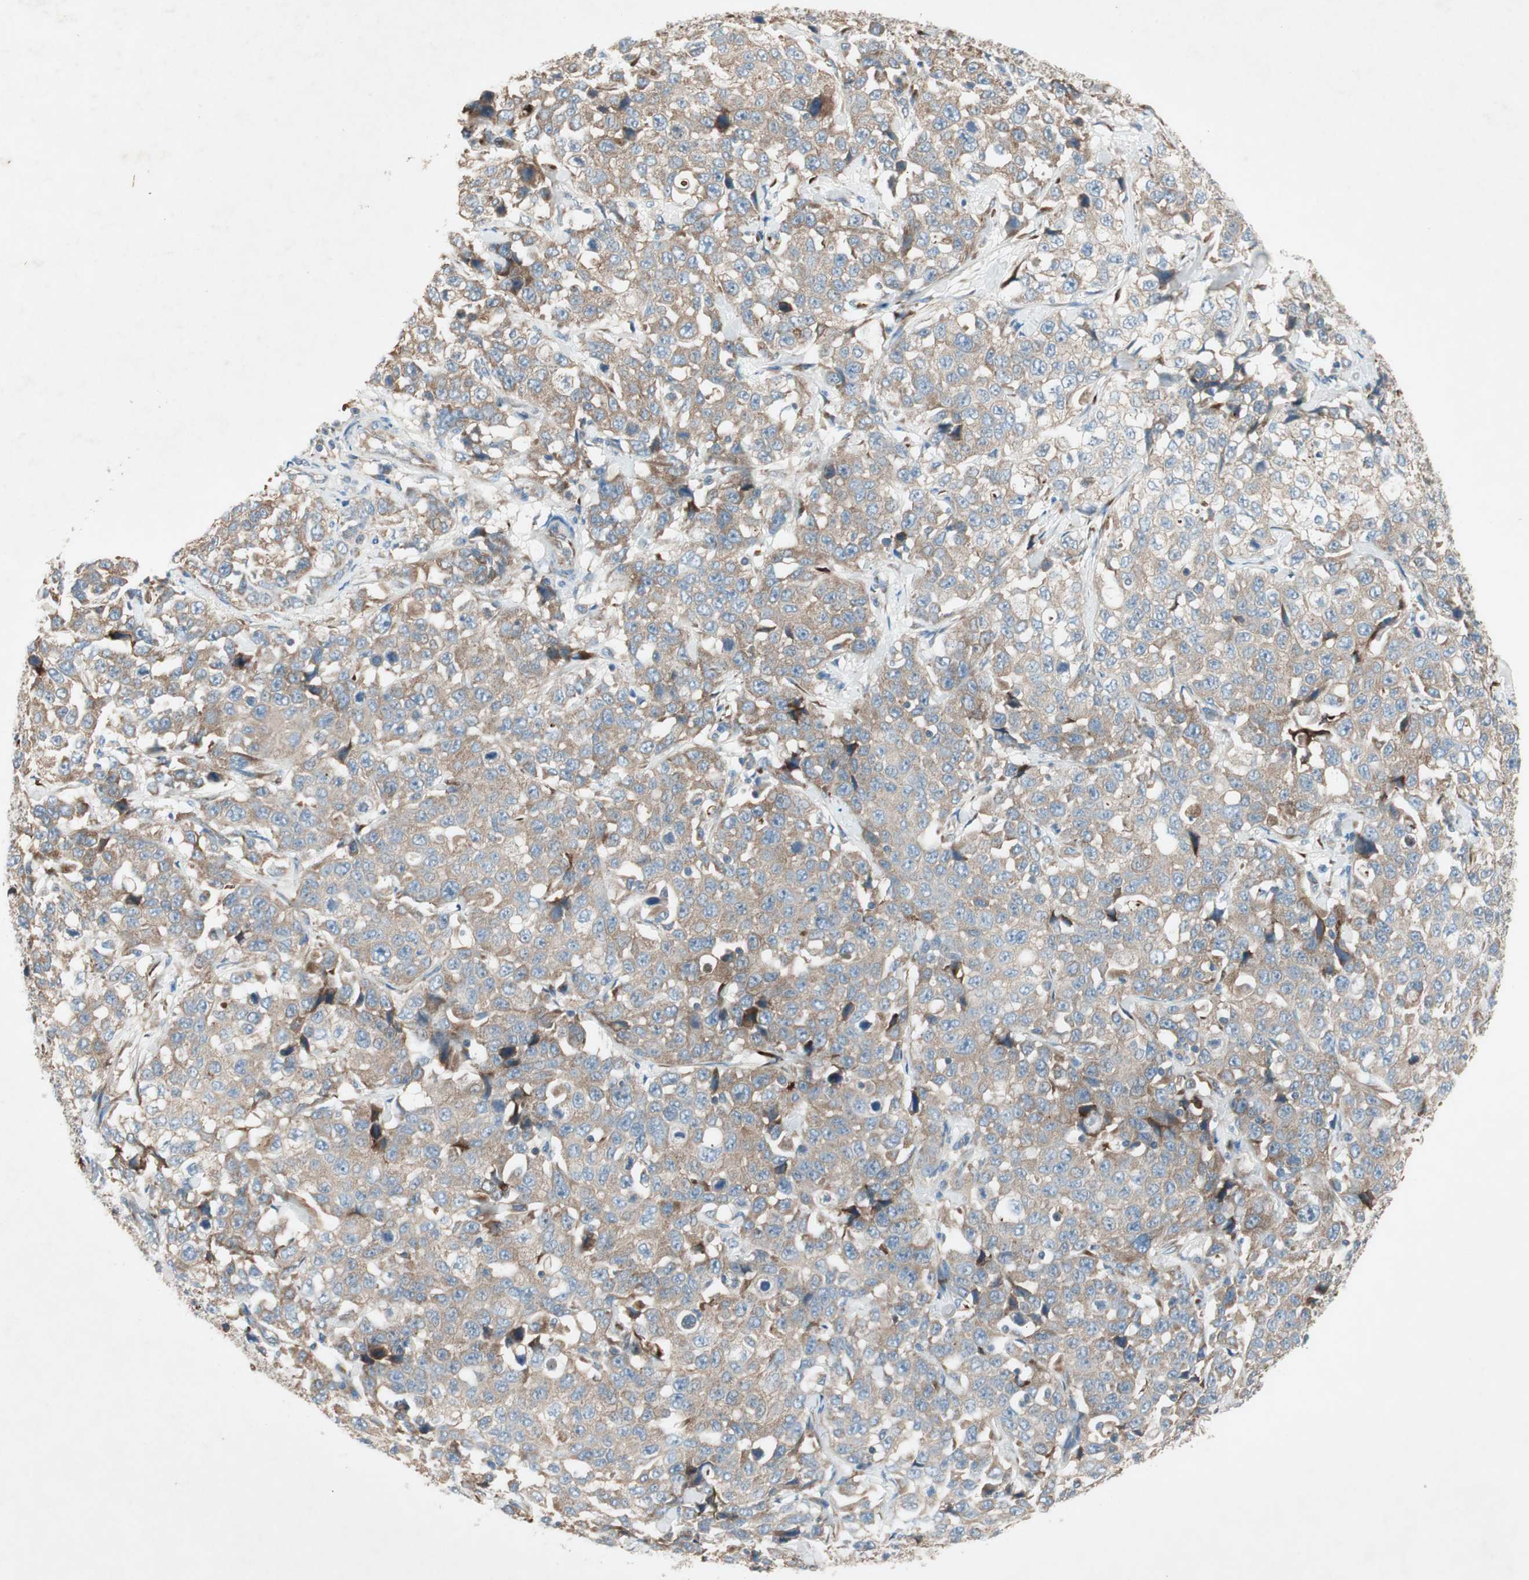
{"staining": {"intensity": "moderate", "quantity": ">75%", "location": "cytoplasmic/membranous"}, "tissue": "stomach cancer", "cell_type": "Tumor cells", "image_type": "cancer", "snomed": [{"axis": "morphology", "description": "Normal tissue, NOS"}, {"axis": "morphology", "description": "Adenocarcinoma, NOS"}, {"axis": "topography", "description": "Stomach"}], "caption": "Brown immunohistochemical staining in adenocarcinoma (stomach) exhibits moderate cytoplasmic/membranous staining in about >75% of tumor cells. (DAB (3,3'-diaminobenzidine) IHC, brown staining for protein, blue staining for nuclei).", "gene": "RPL23", "patient": {"sex": "male", "age": 48}}